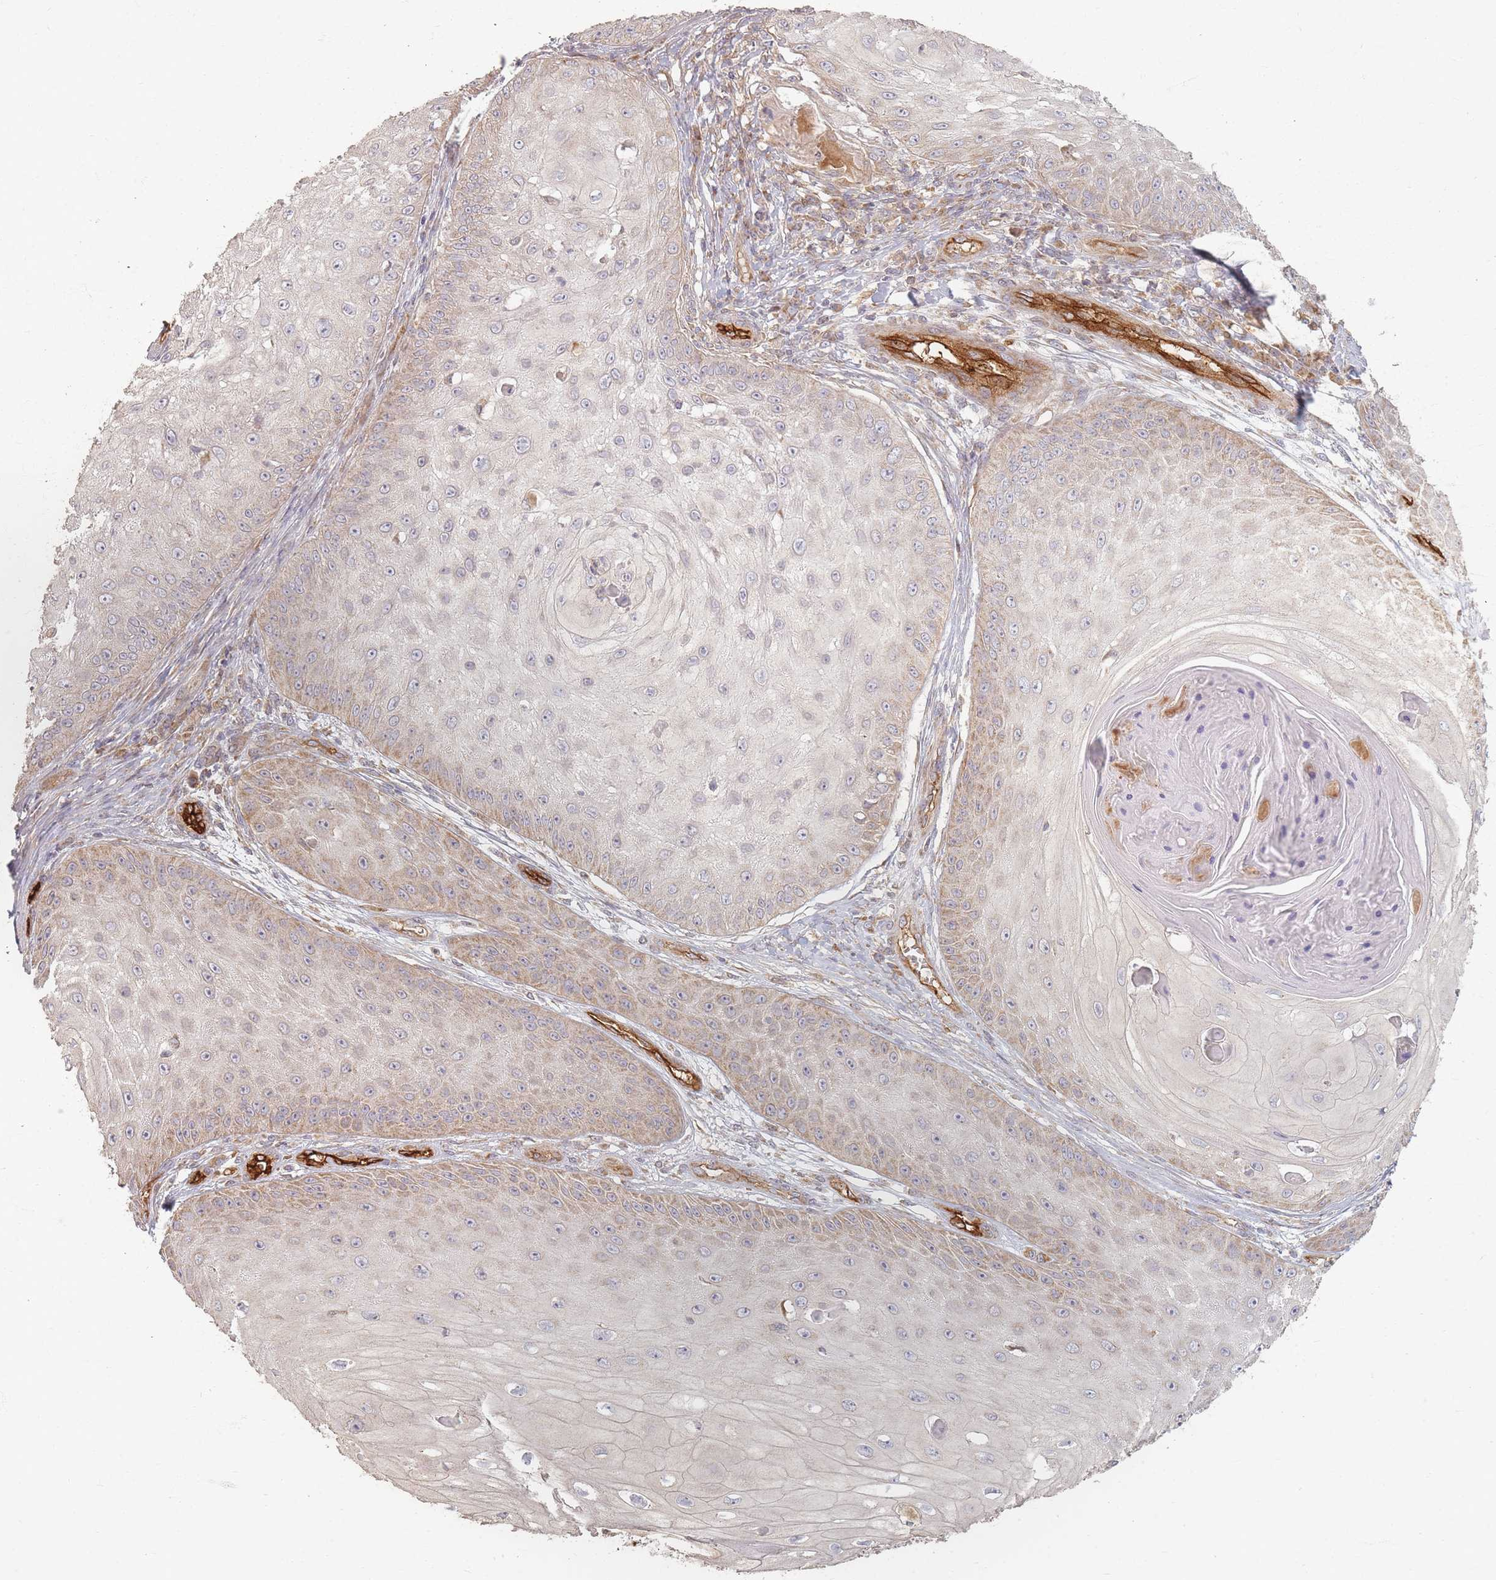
{"staining": {"intensity": "weak", "quantity": "25%-75%", "location": "cytoplasmic/membranous"}, "tissue": "skin cancer", "cell_type": "Tumor cells", "image_type": "cancer", "snomed": [{"axis": "morphology", "description": "Squamous cell carcinoma, NOS"}, {"axis": "topography", "description": "Skin"}], "caption": "Immunohistochemical staining of human skin squamous cell carcinoma shows weak cytoplasmic/membranous protein staining in about 25%-75% of tumor cells.", "gene": "MRPS6", "patient": {"sex": "male", "age": 70}}